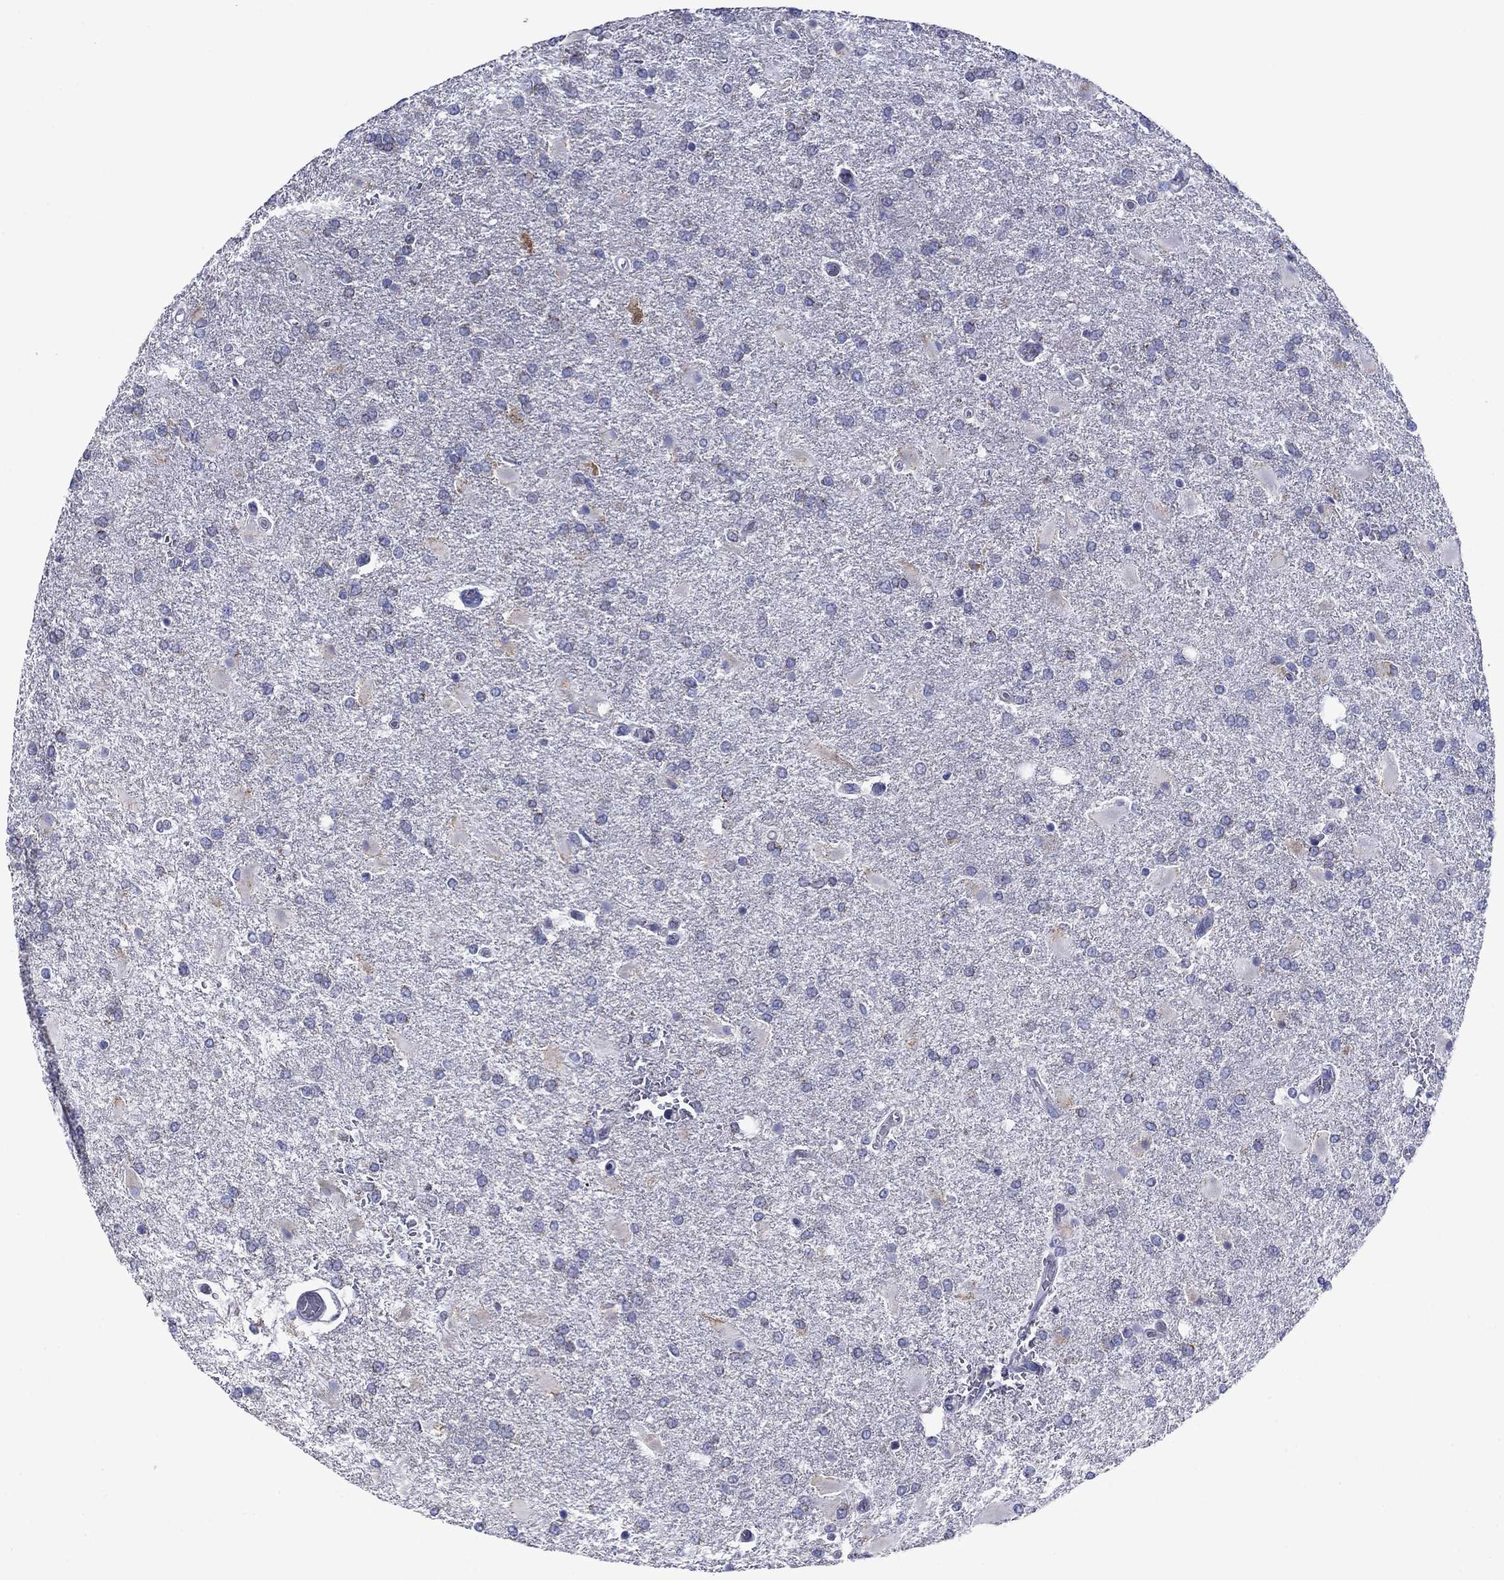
{"staining": {"intensity": "negative", "quantity": "none", "location": "none"}, "tissue": "glioma", "cell_type": "Tumor cells", "image_type": "cancer", "snomed": [{"axis": "morphology", "description": "Glioma, malignant, High grade"}, {"axis": "topography", "description": "Cerebral cortex"}], "caption": "Tumor cells are negative for brown protein staining in glioma.", "gene": "ACADSB", "patient": {"sex": "male", "age": 79}}